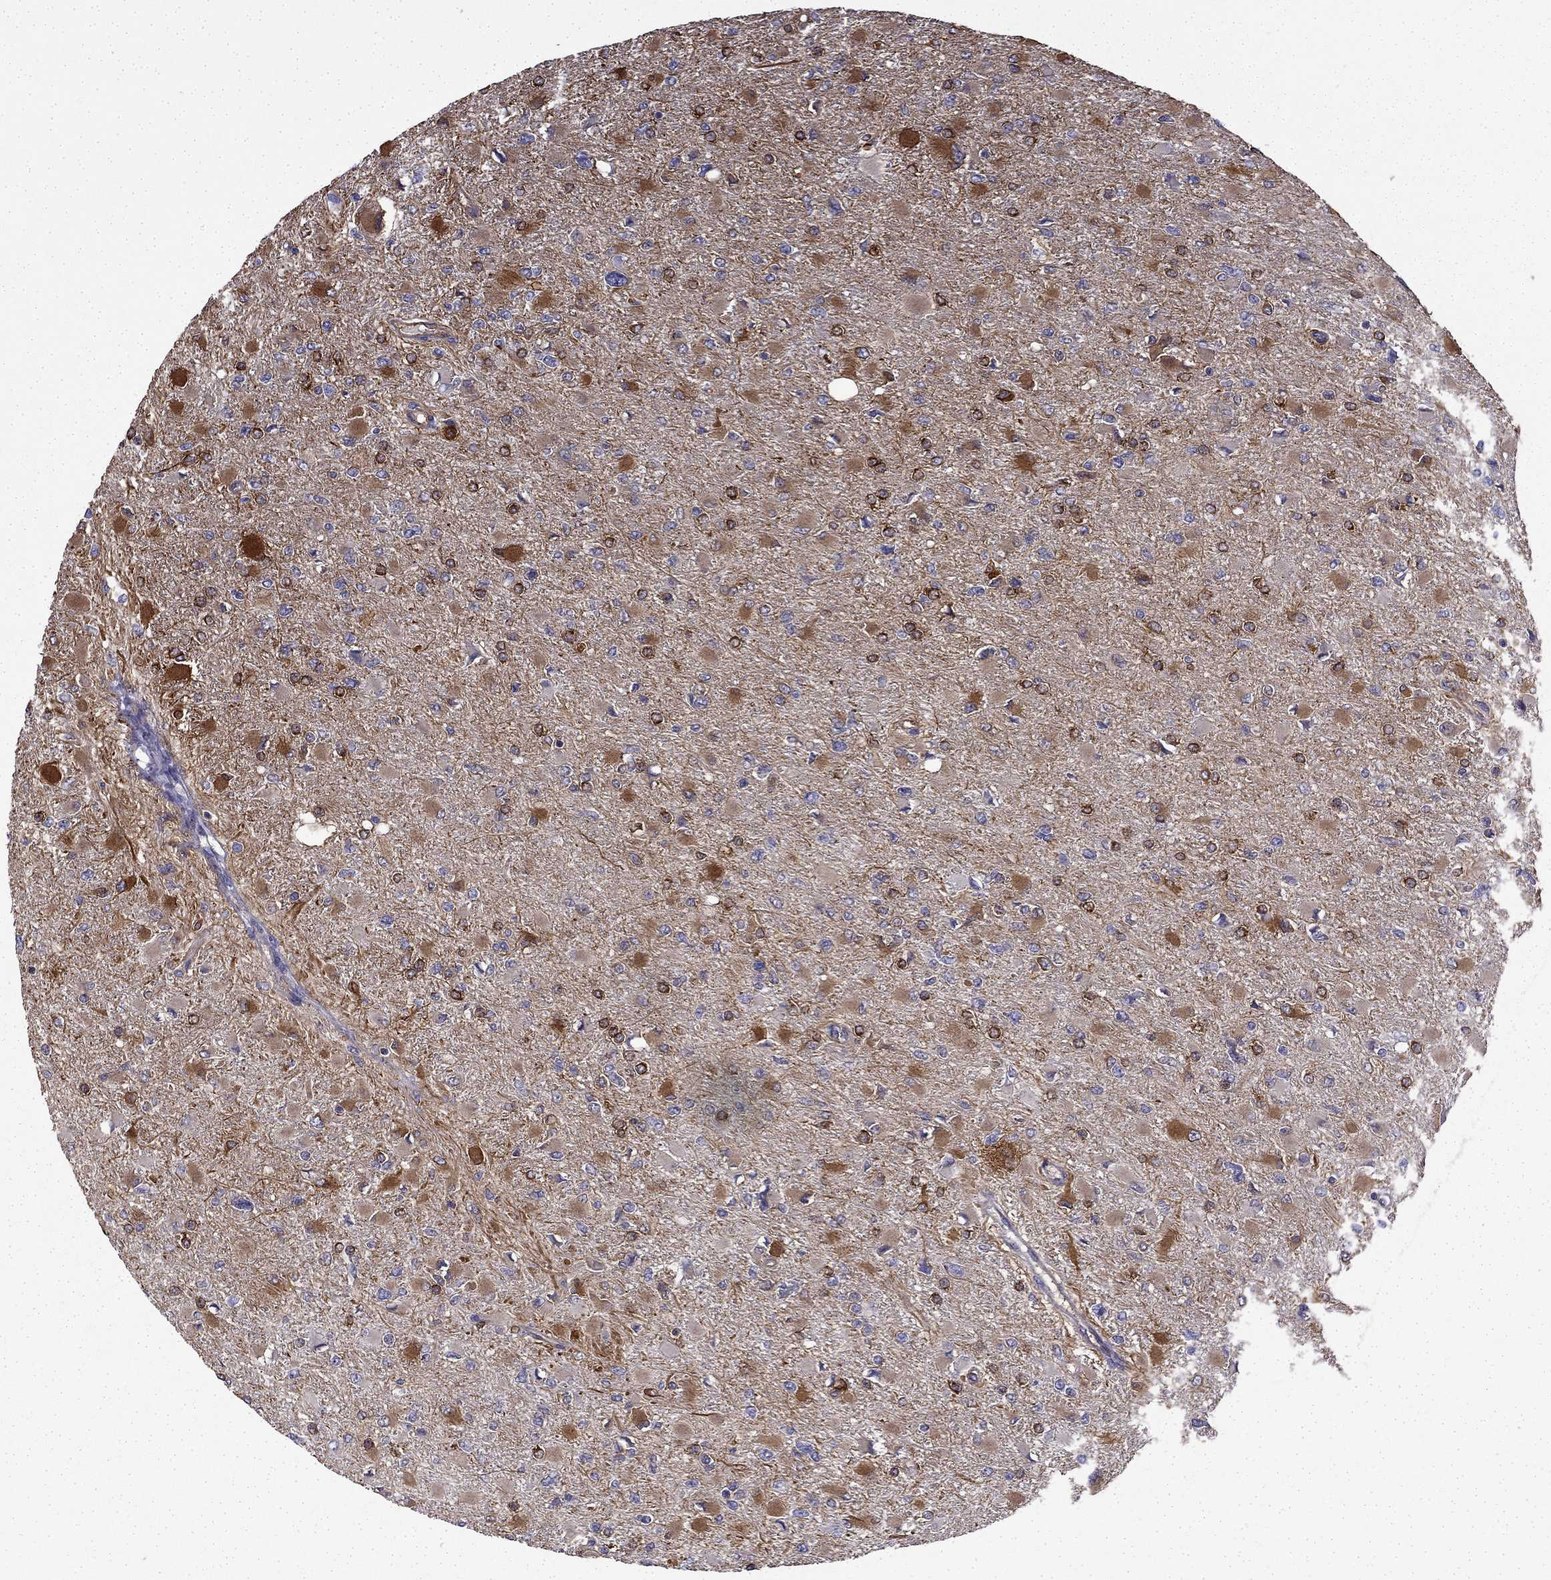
{"staining": {"intensity": "moderate", "quantity": "25%-75%", "location": "cytoplasmic/membranous"}, "tissue": "glioma", "cell_type": "Tumor cells", "image_type": "cancer", "snomed": [{"axis": "morphology", "description": "Glioma, malignant, High grade"}, {"axis": "topography", "description": "Cerebral cortex"}], "caption": "IHC micrograph of neoplastic tissue: malignant glioma (high-grade) stained using immunohistochemistry demonstrates medium levels of moderate protein expression localized specifically in the cytoplasmic/membranous of tumor cells, appearing as a cytoplasmic/membranous brown color.", "gene": "MAP4", "patient": {"sex": "female", "age": 36}}